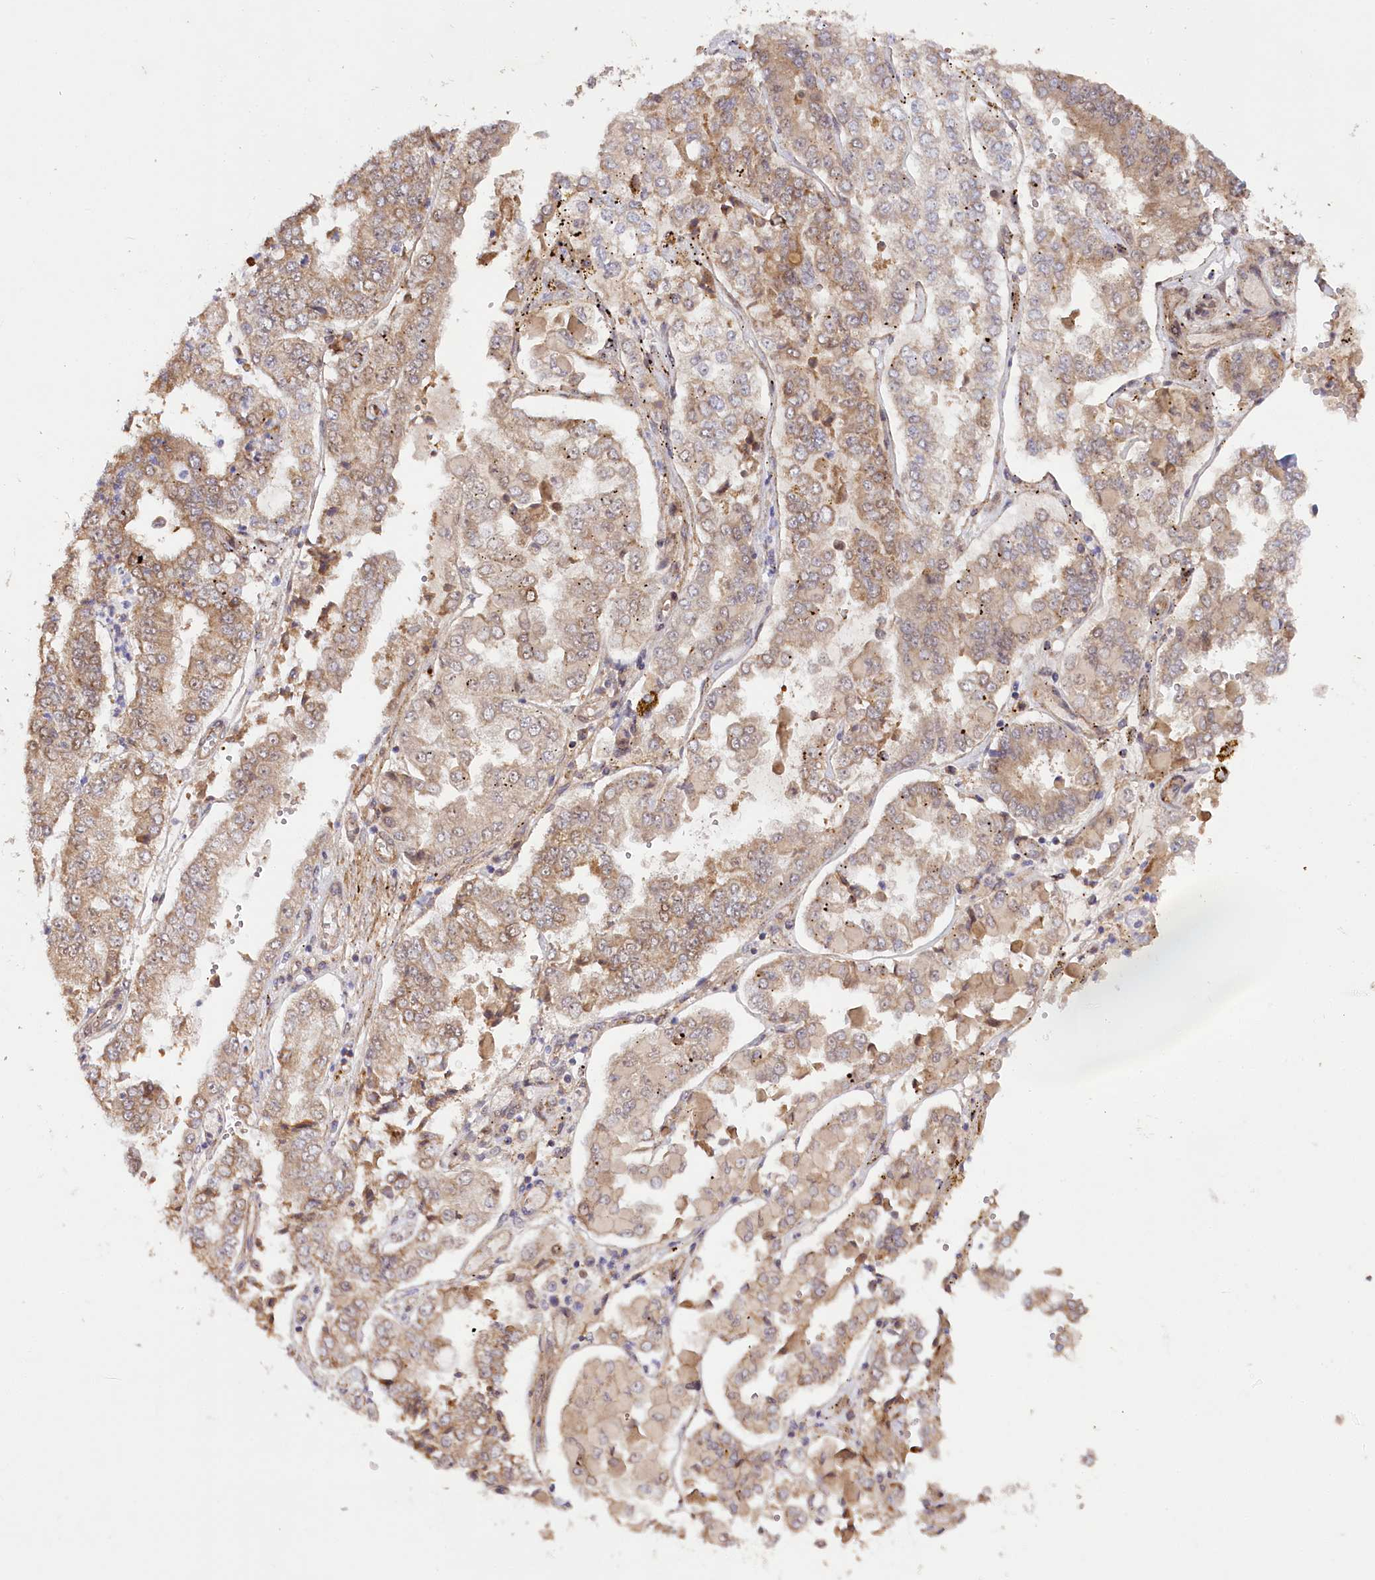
{"staining": {"intensity": "weak", "quantity": ">75%", "location": "cytoplasmic/membranous"}, "tissue": "stomach cancer", "cell_type": "Tumor cells", "image_type": "cancer", "snomed": [{"axis": "morphology", "description": "Adenocarcinoma, NOS"}, {"axis": "topography", "description": "Stomach"}], "caption": "Immunohistochemical staining of human stomach cancer (adenocarcinoma) demonstrates low levels of weak cytoplasmic/membranous protein staining in about >75% of tumor cells.", "gene": "CCDC91", "patient": {"sex": "male", "age": 76}}